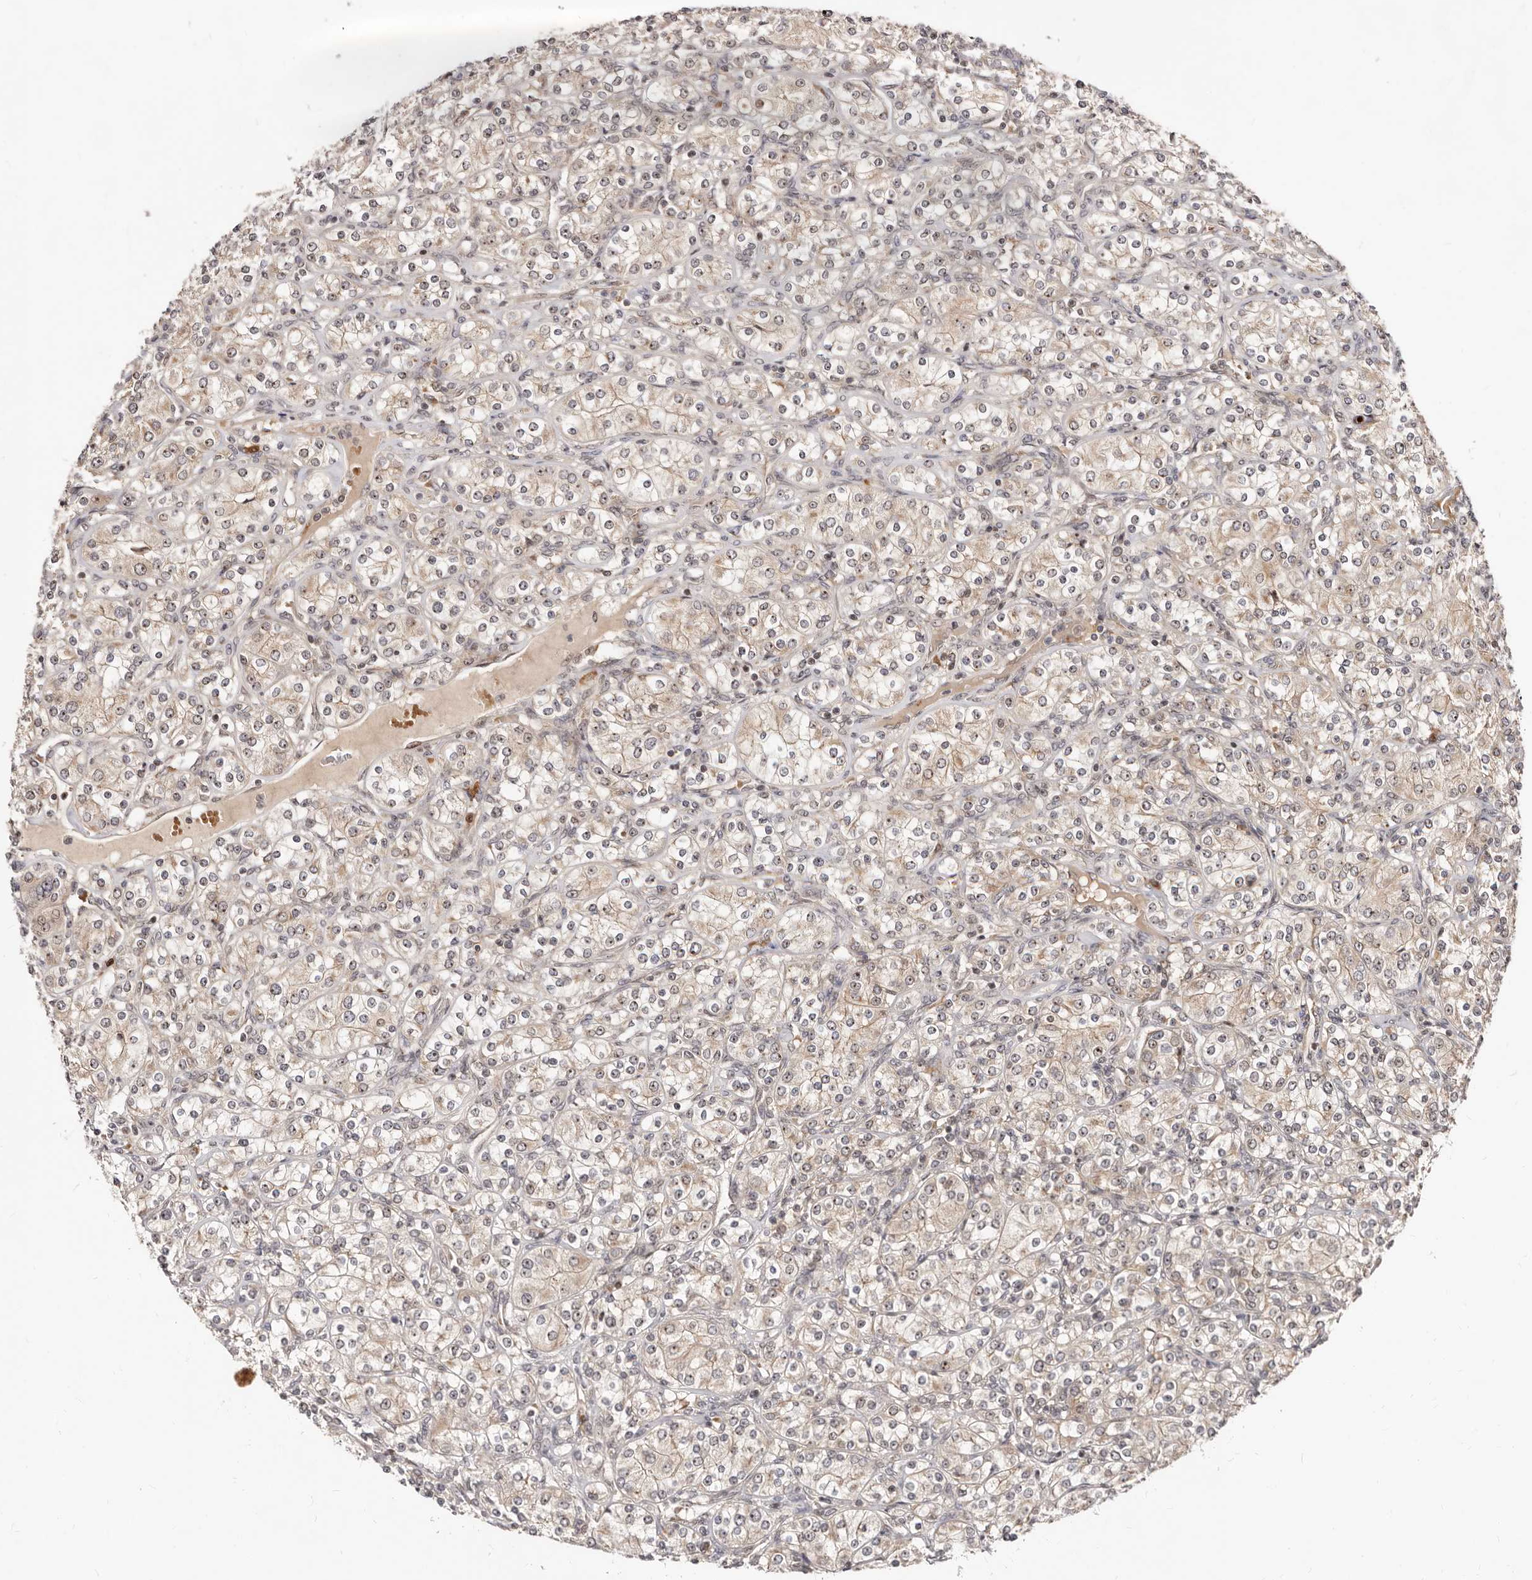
{"staining": {"intensity": "moderate", "quantity": ">75%", "location": "nuclear"}, "tissue": "renal cancer", "cell_type": "Tumor cells", "image_type": "cancer", "snomed": [{"axis": "morphology", "description": "Adenocarcinoma, NOS"}, {"axis": "topography", "description": "Kidney"}], "caption": "Protein staining by IHC shows moderate nuclear staining in approximately >75% of tumor cells in renal cancer.", "gene": "APOL6", "patient": {"sex": "male", "age": 77}}